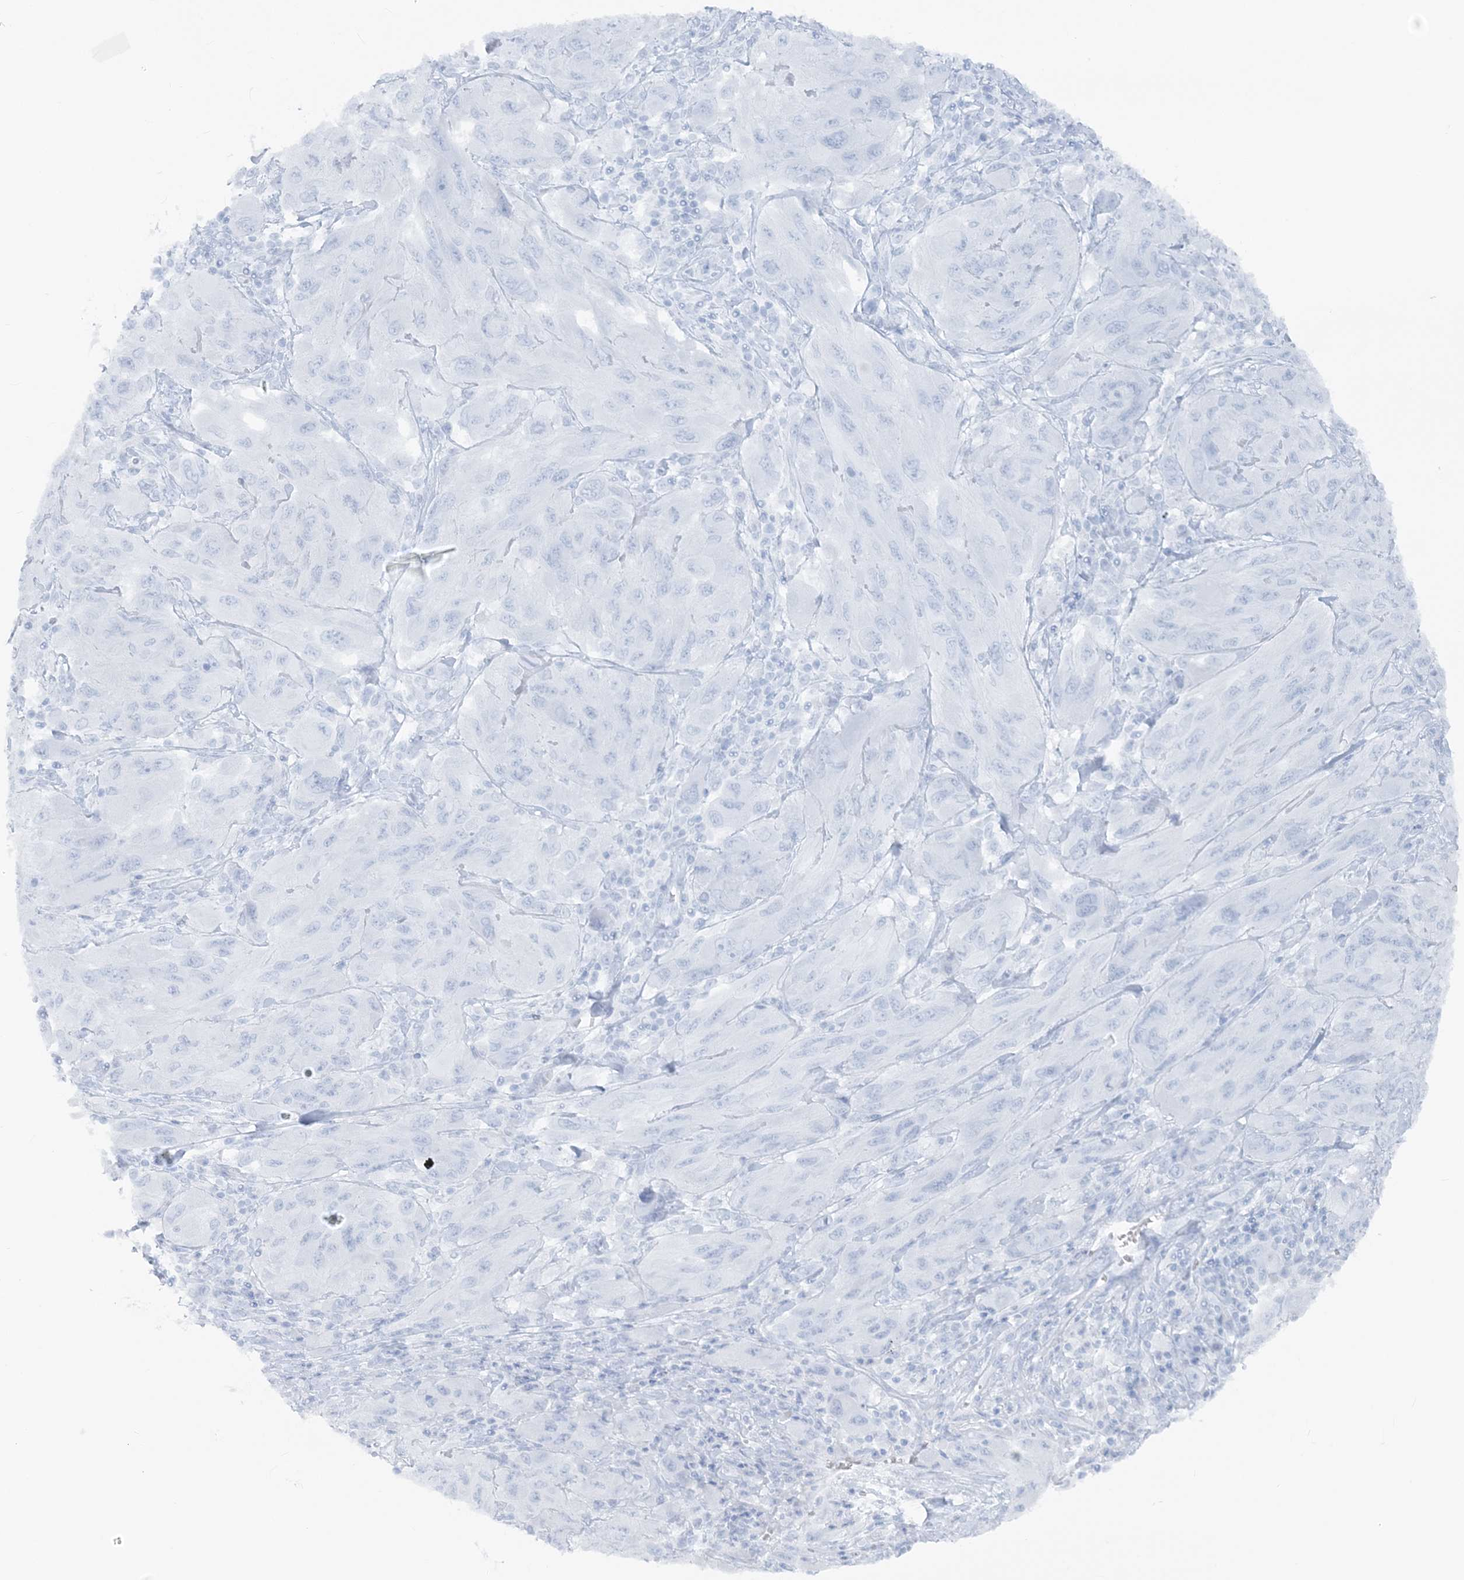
{"staining": {"intensity": "negative", "quantity": "none", "location": "none"}, "tissue": "melanoma", "cell_type": "Tumor cells", "image_type": "cancer", "snomed": [{"axis": "morphology", "description": "Malignant melanoma, NOS"}, {"axis": "topography", "description": "Skin"}], "caption": "Tumor cells show no significant staining in malignant melanoma.", "gene": "ATP11A", "patient": {"sex": "female", "age": 91}}